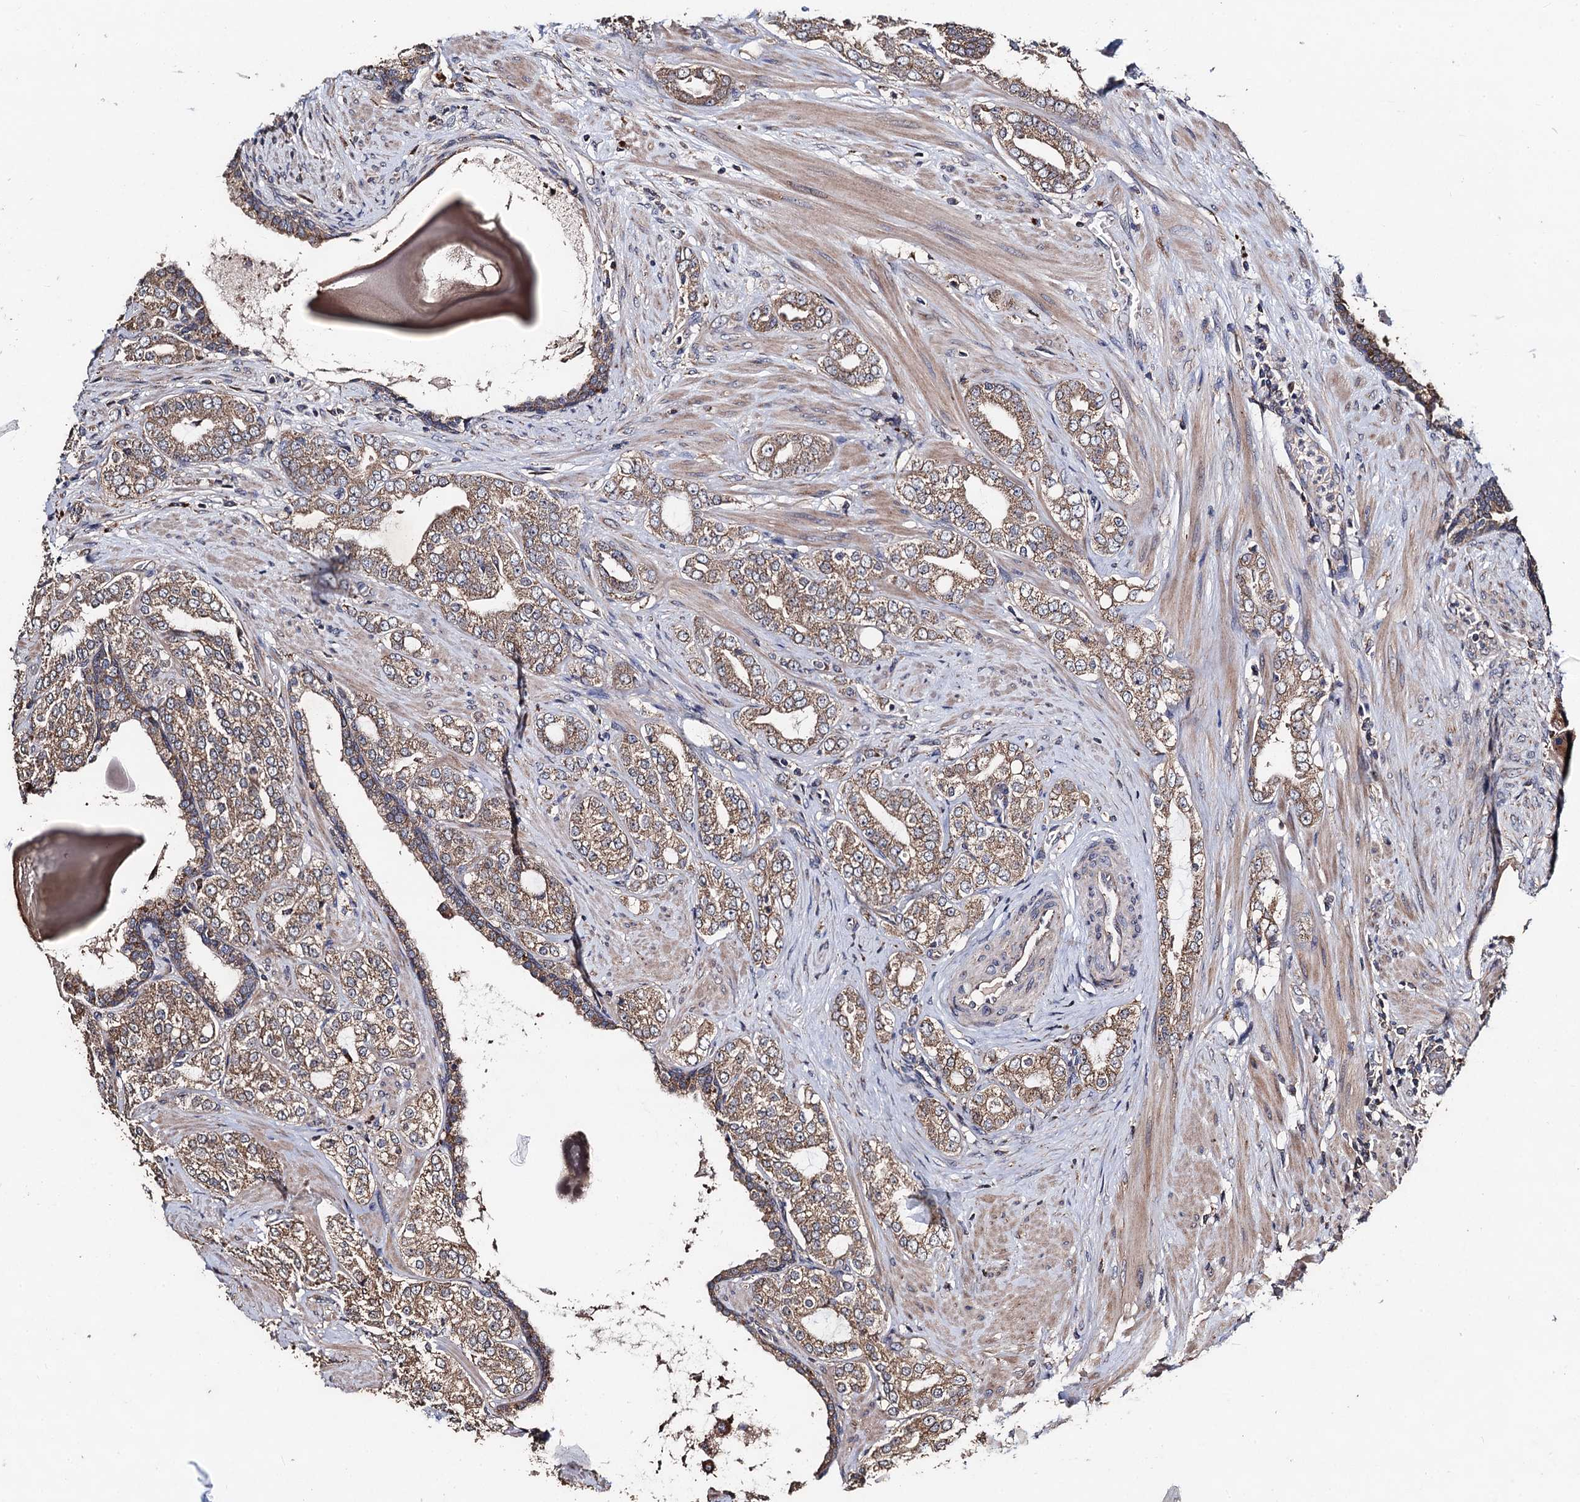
{"staining": {"intensity": "moderate", "quantity": "25%-75%", "location": "cytoplasmic/membranous"}, "tissue": "prostate cancer", "cell_type": "Tumor cells", "image_type": "cancer", "snomed": [{"axis": "morphology", "description": "Adenocarcinoma, High grade"}, {"axis": "topography", "description": "Prostate"}], "caption": "A medium amount of moderate cytoplasmic/membranous staining is appreciated in about 25%-75% of tumor cells in prostate high-grade adenocarcinoma tissue. The staining is performed using DAB brown chromogen to label protein expression. The nuclei are counter-stained blue using hematoxylin.", "gene": "PPTC7", "patient": {"sex": "male", "age": 64}}